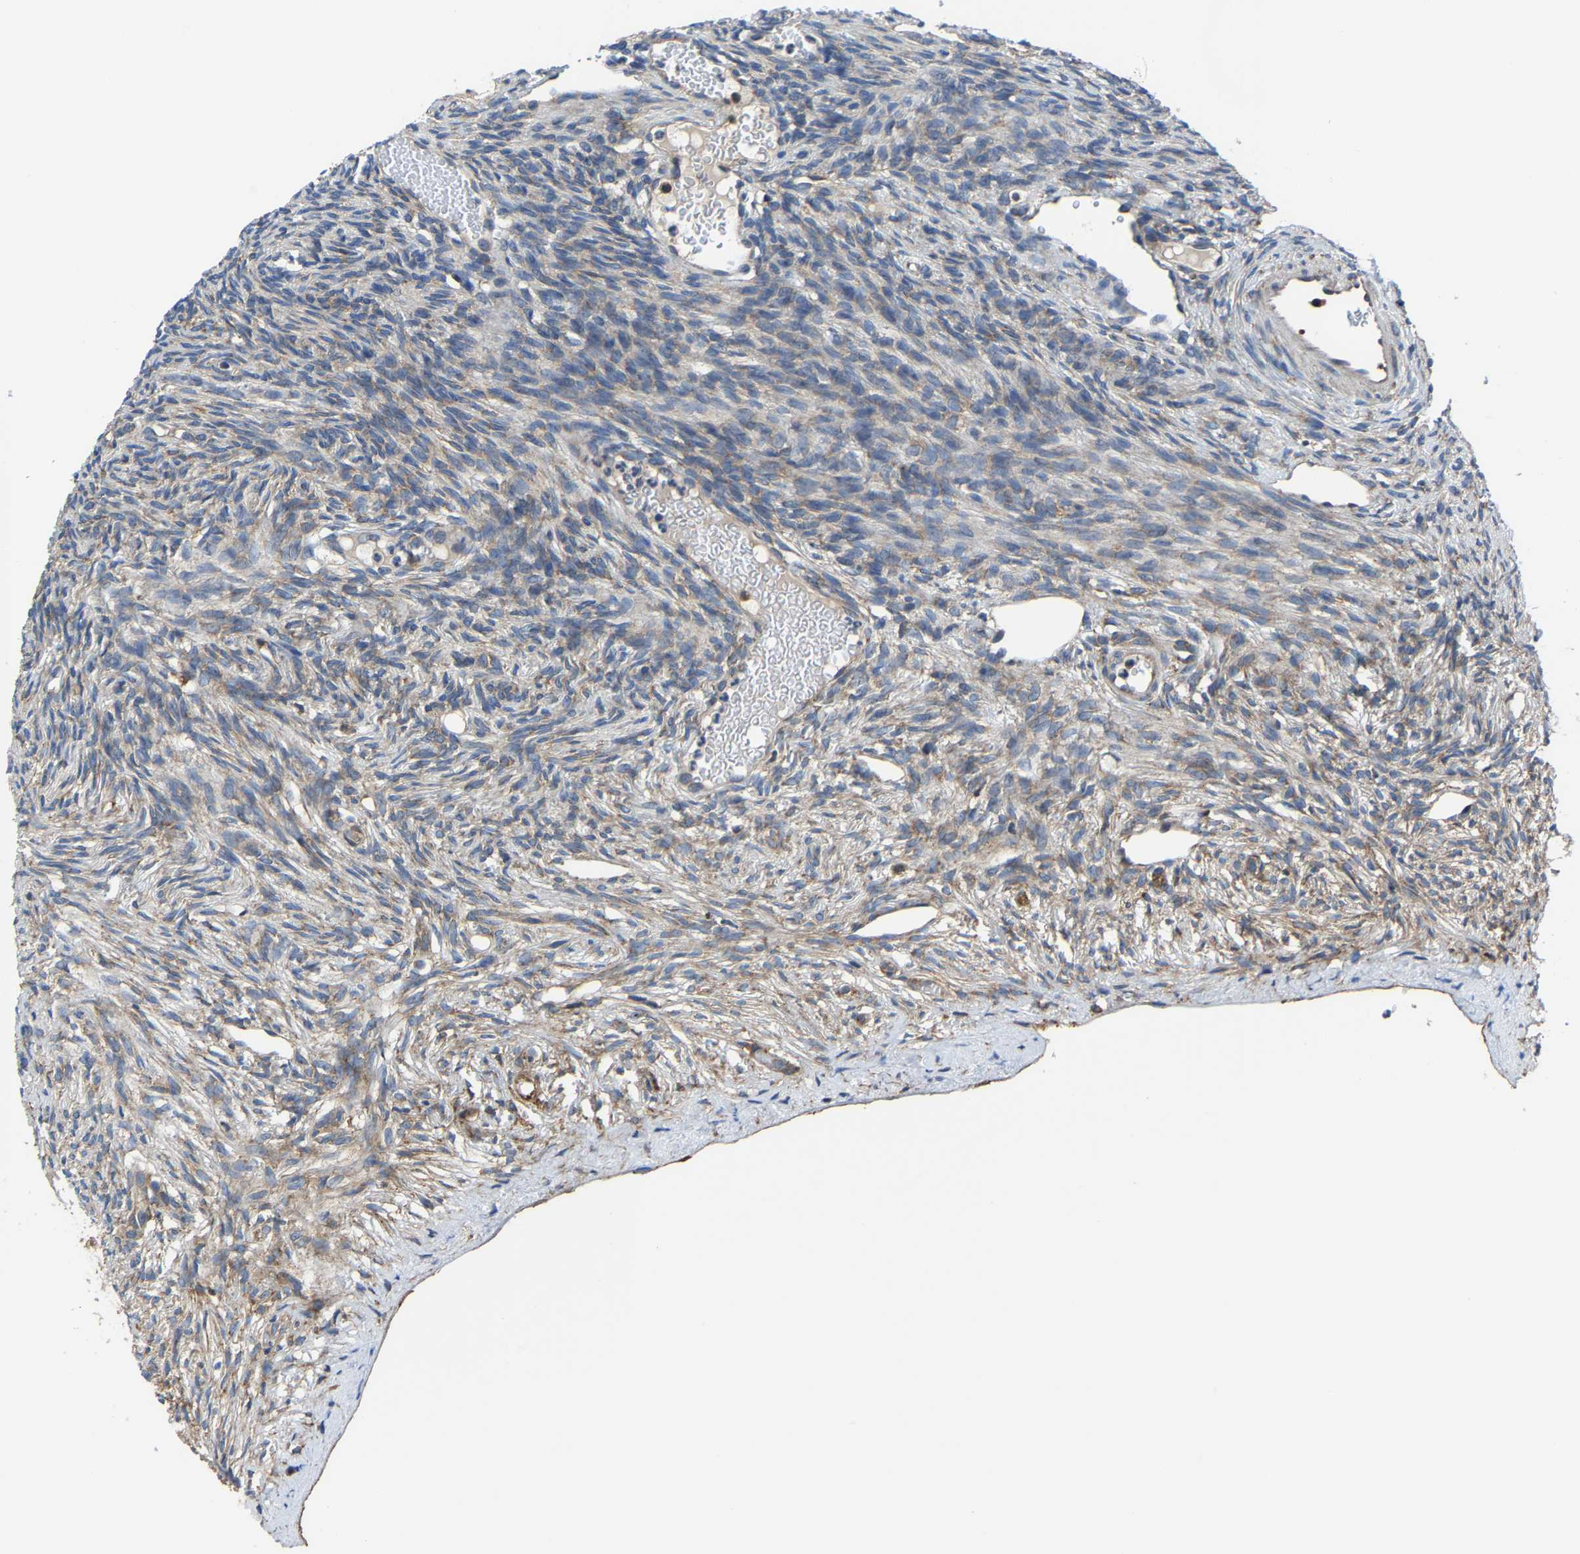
{"staining": {"intensity": "moderate", "quantity": "<25%", "location": "cytoplasmic/membranous"}, "tissue": "ovary", "cell_type": "Ovarian stroma cells", "image_type": "normal", "snomed": [{"axis": "morphology", "description": "Normal tissue, NOS"}, {"axis": "topography", "description": "Ovary"}], "caption": "Ovarian stroma cells exhibit moderate cytoplasmic/membranous positivity in approximately <25% of cells in benign ovary.", "gene": "G3BP2", "patient": {"sex": "female", "age": 33}}